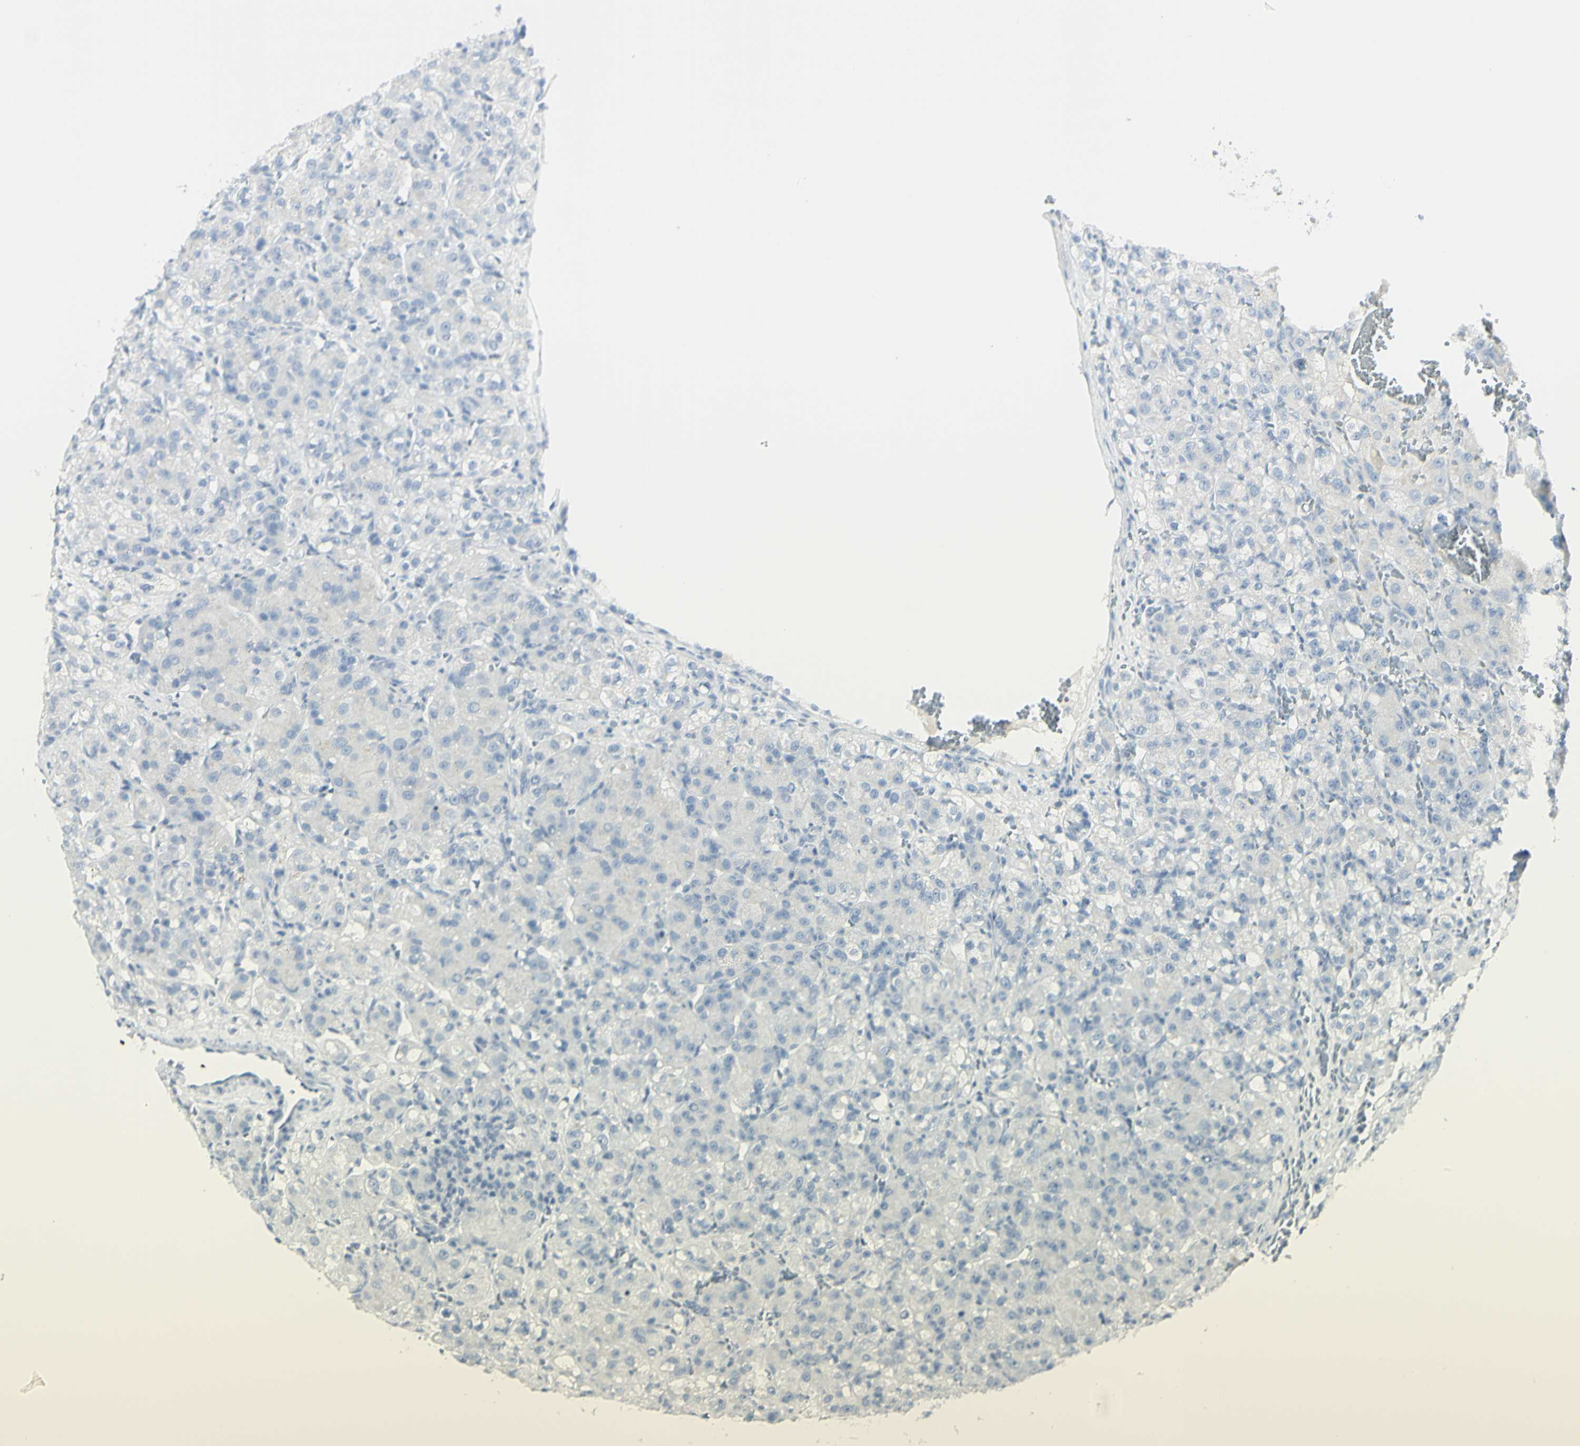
{"staining": {"intensity": "negative", "quantity": "none", "location": "none"}, "tissue": "renal cancer", "cell_type": "Tumor cells", "image_type": "cancer", "snomed": [{"axis": "morphology", "description": "Adenocarcinoma, NOS"}, {"axis": "topography", "description": "Kidney"}], "caption": "Renal cancer stained for a protein using immunohistochemistry displays no staining tumor cells.", "gene": "MDK", "patient": {"sex": "male", "age": 61}}